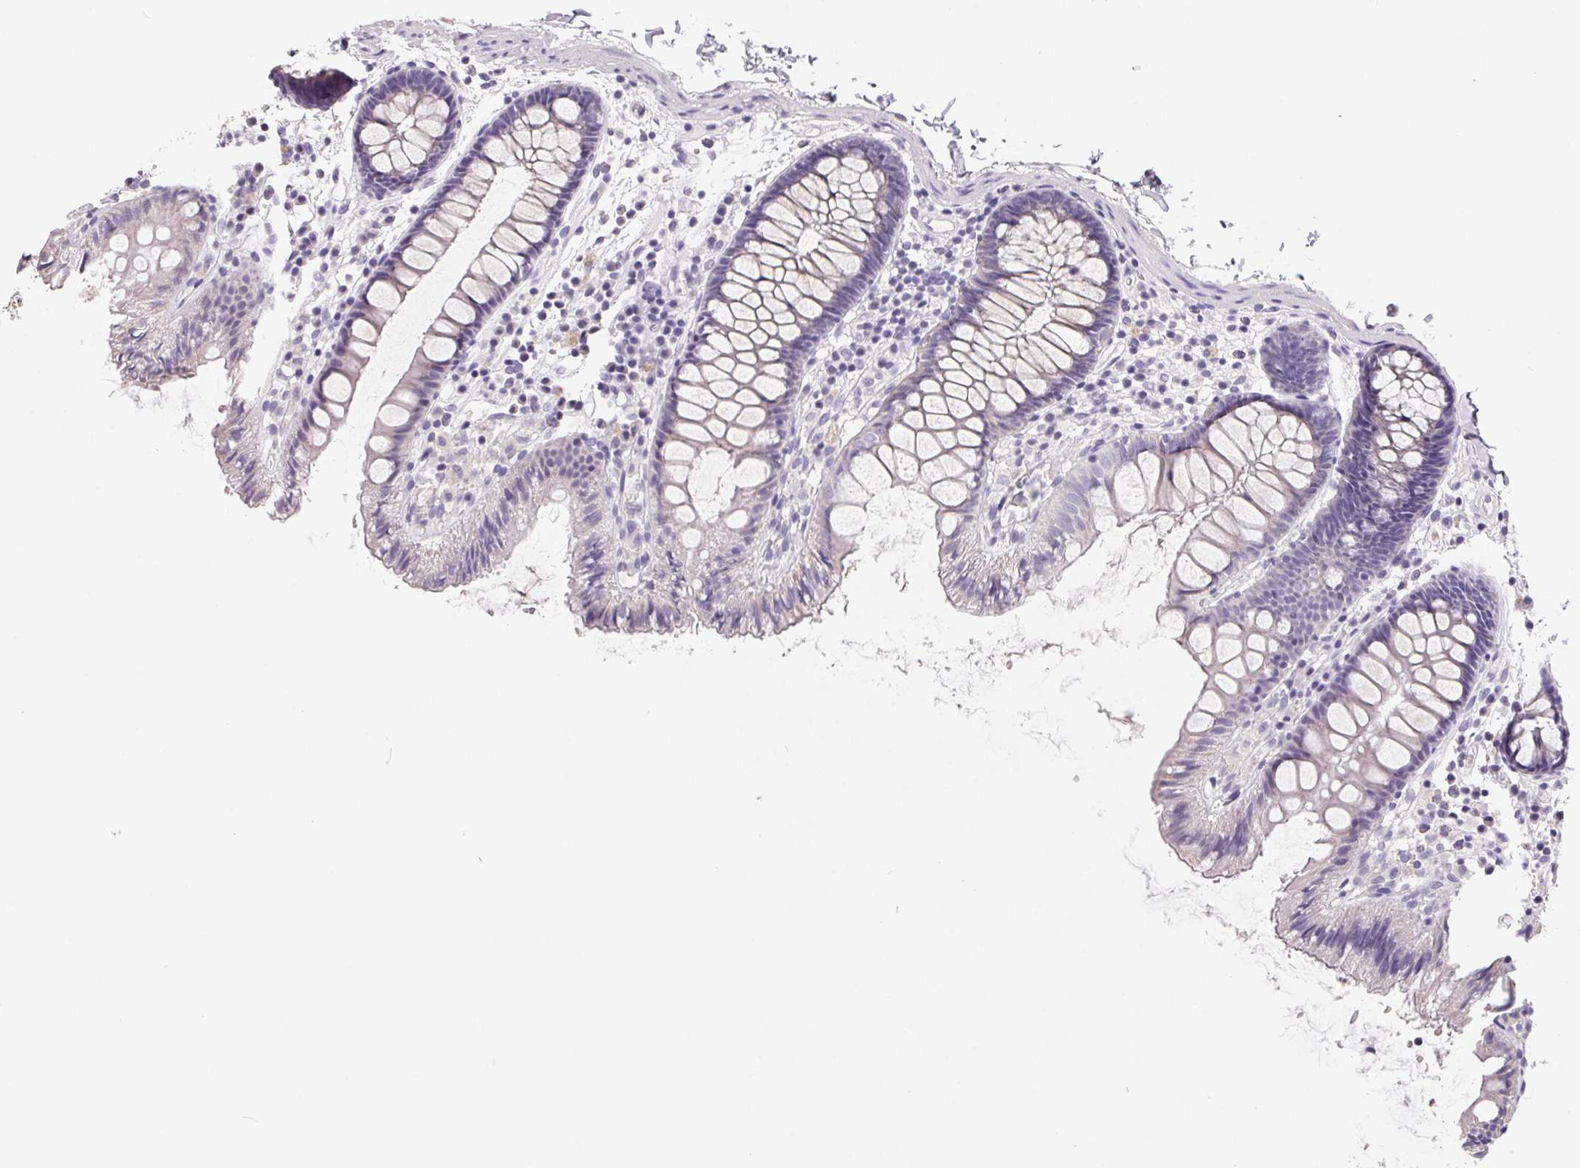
{"staining": {"intensity": "negative", "quantity": "none", "location": "none"}, "tissue": "colon", "cell_type": "Endothelial cells", "image_type": "normal", "snomed": [{"axis": "morphology", "description": "Normal tissue, NOS"}, {"axis": "topography", "description": "Colon"}], "caption": "Immunohistochemistry of normal colon reveals no staining in endothelial cells.", "gene": "FDX1", "patient": {"sex": "male", "age": 84}}